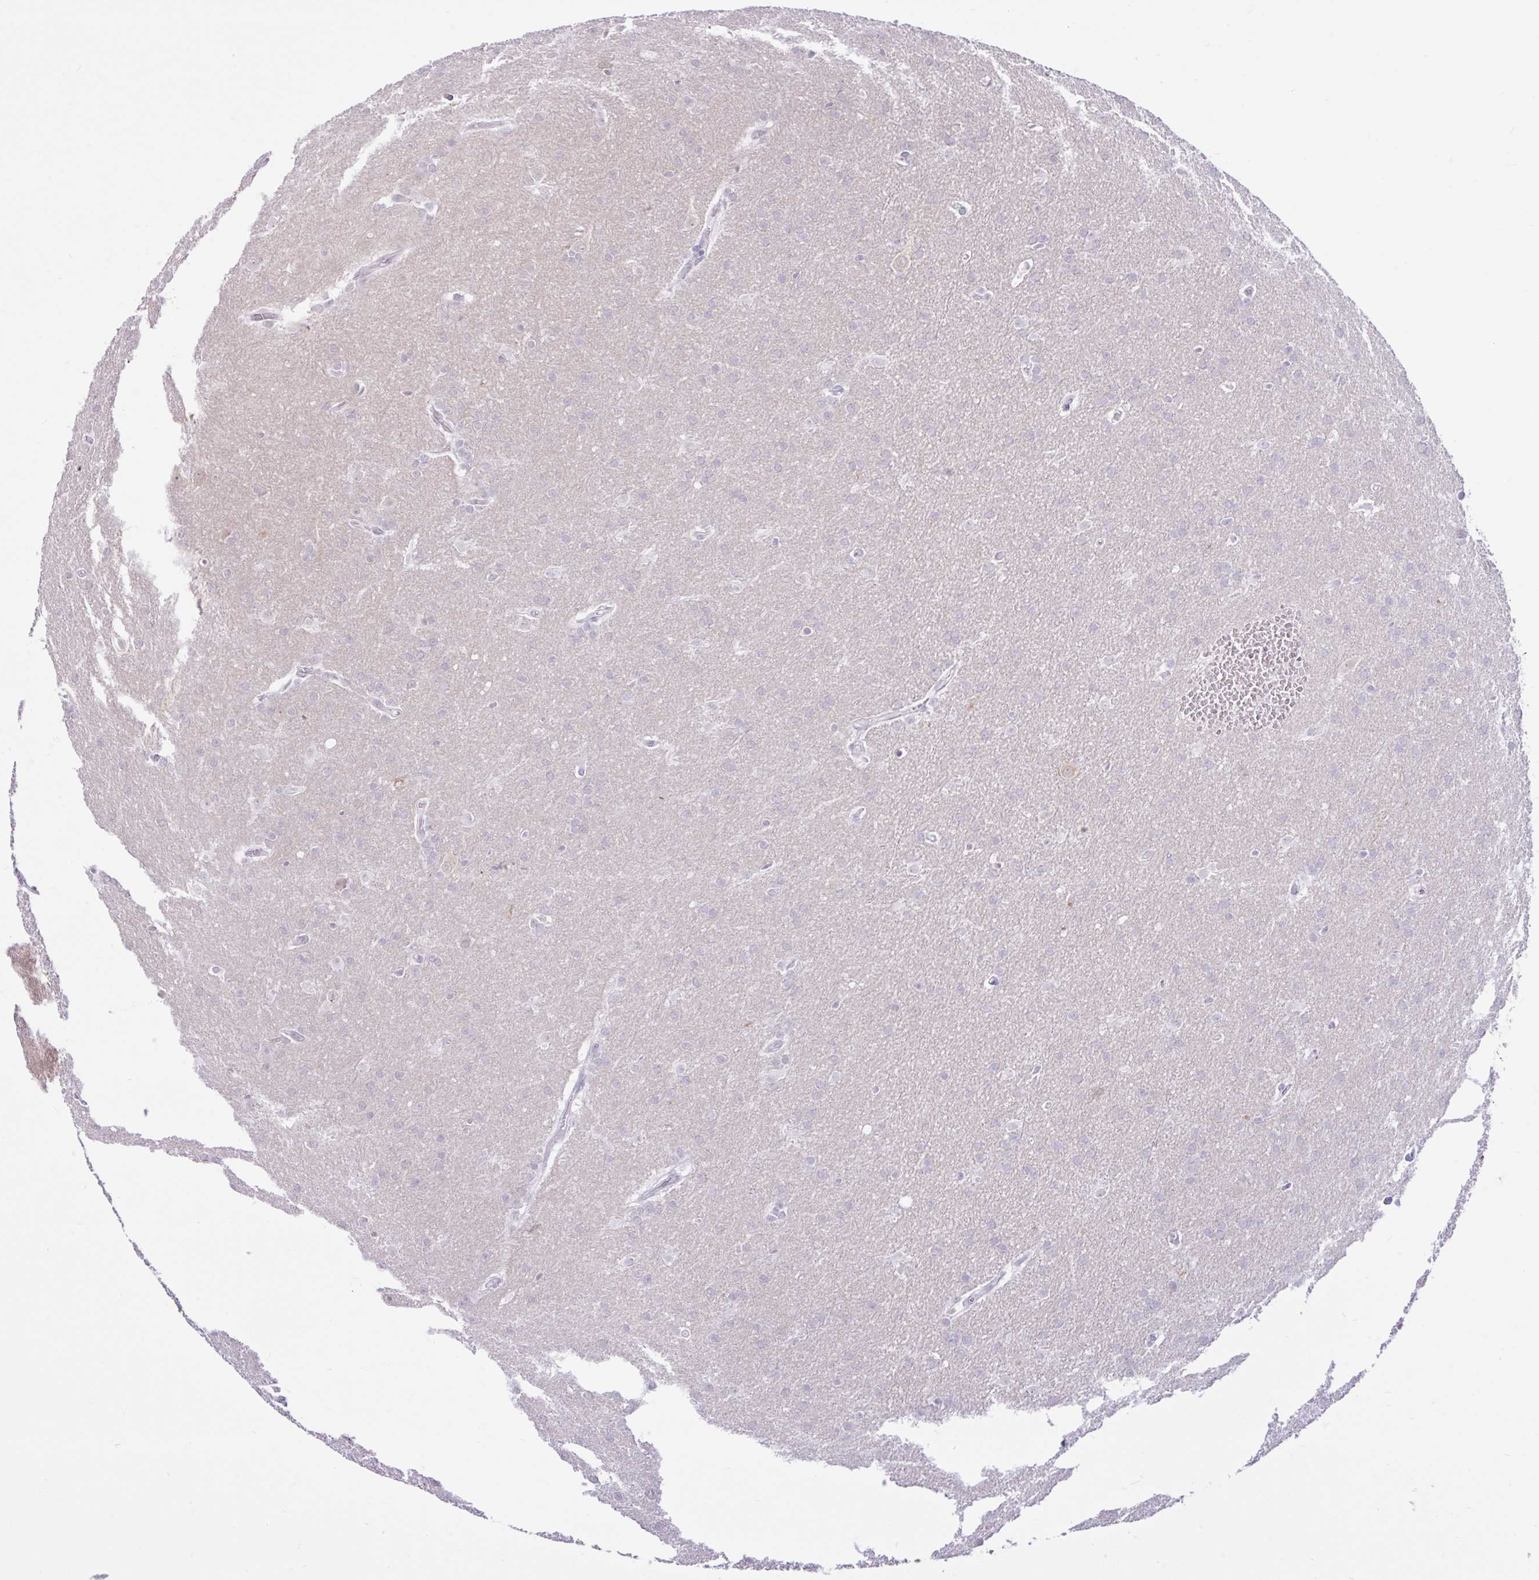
{"staining": {"intensity": "negative", "quantity": "none", "location": "none"}, "tissue": "glioma", "cell_type": "Tumor cells", "image_type": "cancer", "snomed": [{"axis": "morphology", "description": "Glioma, malignant, Low grade"}, {"axis": "topography", "description": "Brain"}], "caption": "IHC micrograph of human glioma stained for a protein (brown), which demonstrates no positivity in tumor cells.", "gene": "REEP1", "patient": {"sex": "female", "age": 32}}